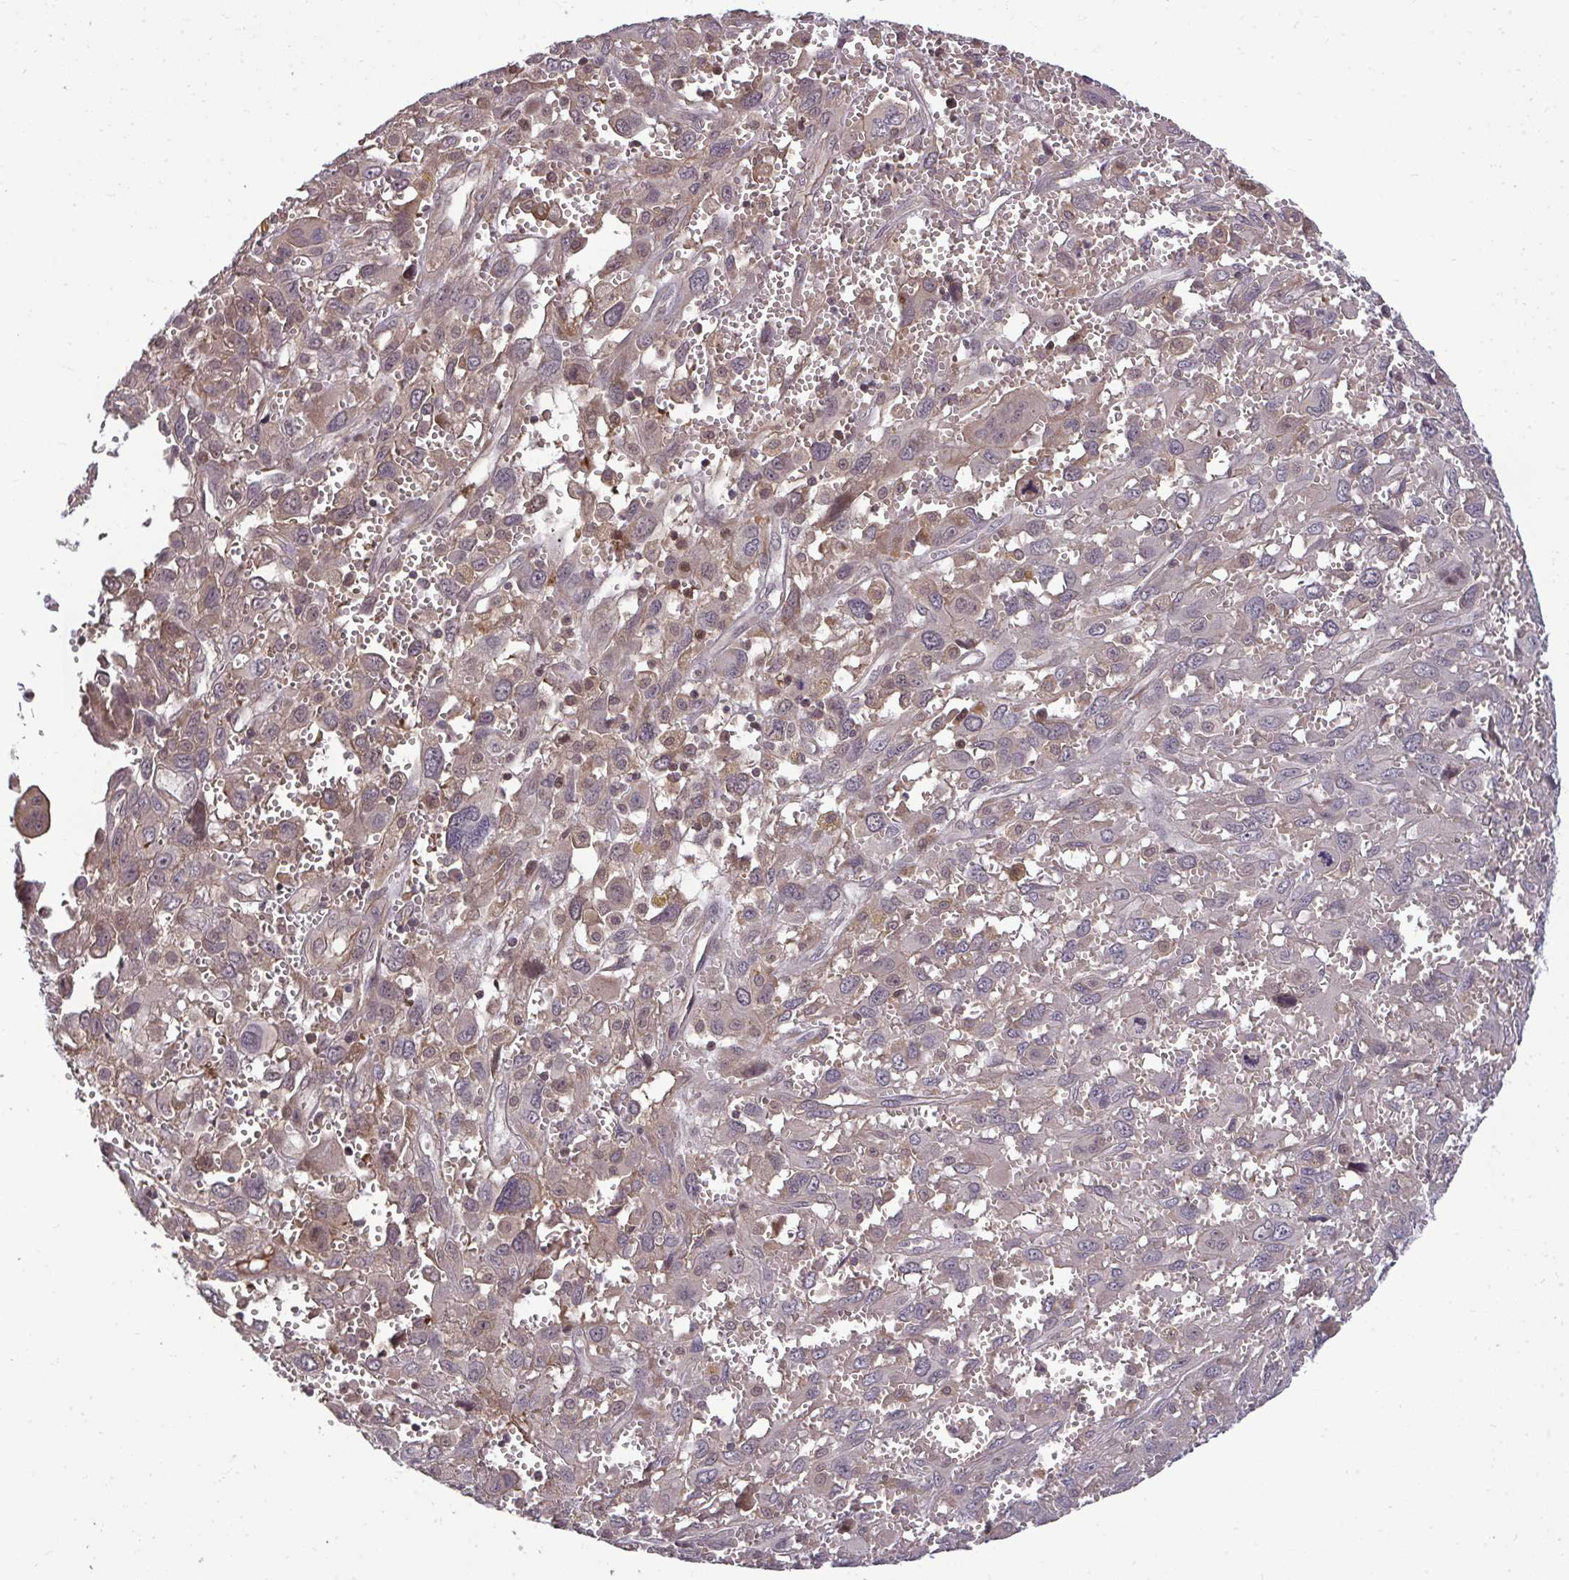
{"staining": {"intensity": "moderate", "quantity": "25%-75%", "location": "cytoplasmic/membranous,nuclear"}, "tissue": "pancreatic cancer", "cell_type": "Tumor cells", "image_type": "cancer", "snomed": [{"axis": "morphology", "description": "Adenocarcinoma, NOS"}, {"axis": "topography", "description": "Pancreas"}], "caption": "The micrograph demonstrates a brown stain indicating the presence of a protein in the cytoplasmic/membranous and nuclear of tumor cells in pancreatic adenocarcinoma.", "gene": "ZSCAN9", "patient": {"sex": "female", "age": 47}}